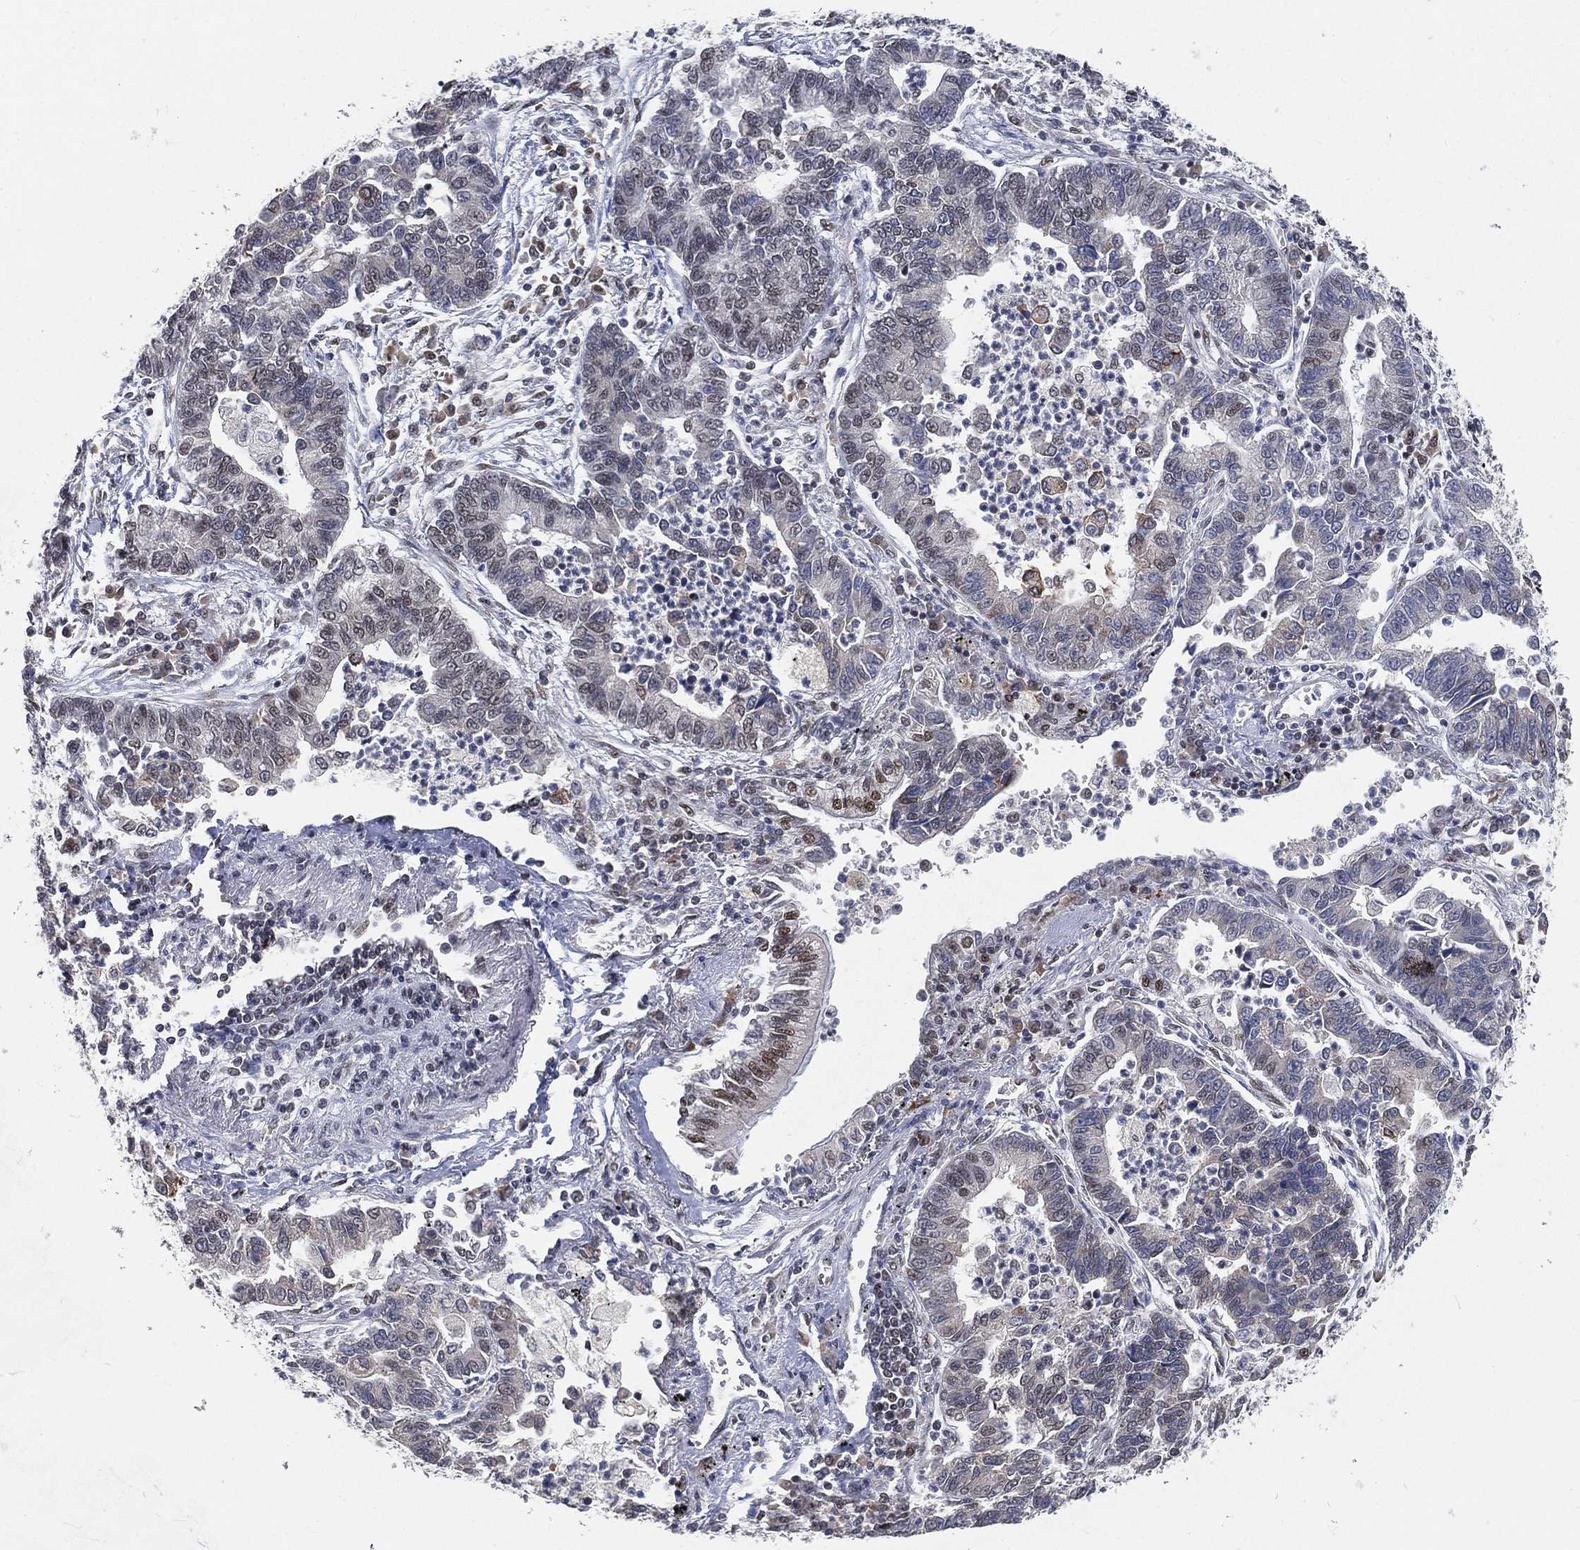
{"staining": {"intensity": "weak", "quantity": "<25%", "location": "nuclear"}, "tissue": "lung cancer", "cell_type": "Tumor cells", "image_type": "cancer", "snomed": [{"axis": "morphology", "description": "Adenocarcinoma, NOS"}, {"axis": "topography", "description": "Lung"}], "caption": "This is an immunohistochemistry image of lung cancer. There is no positivity in tumor cells.", "gene": "YLPM1", "patient": {"sex": "female", "age": 57}}